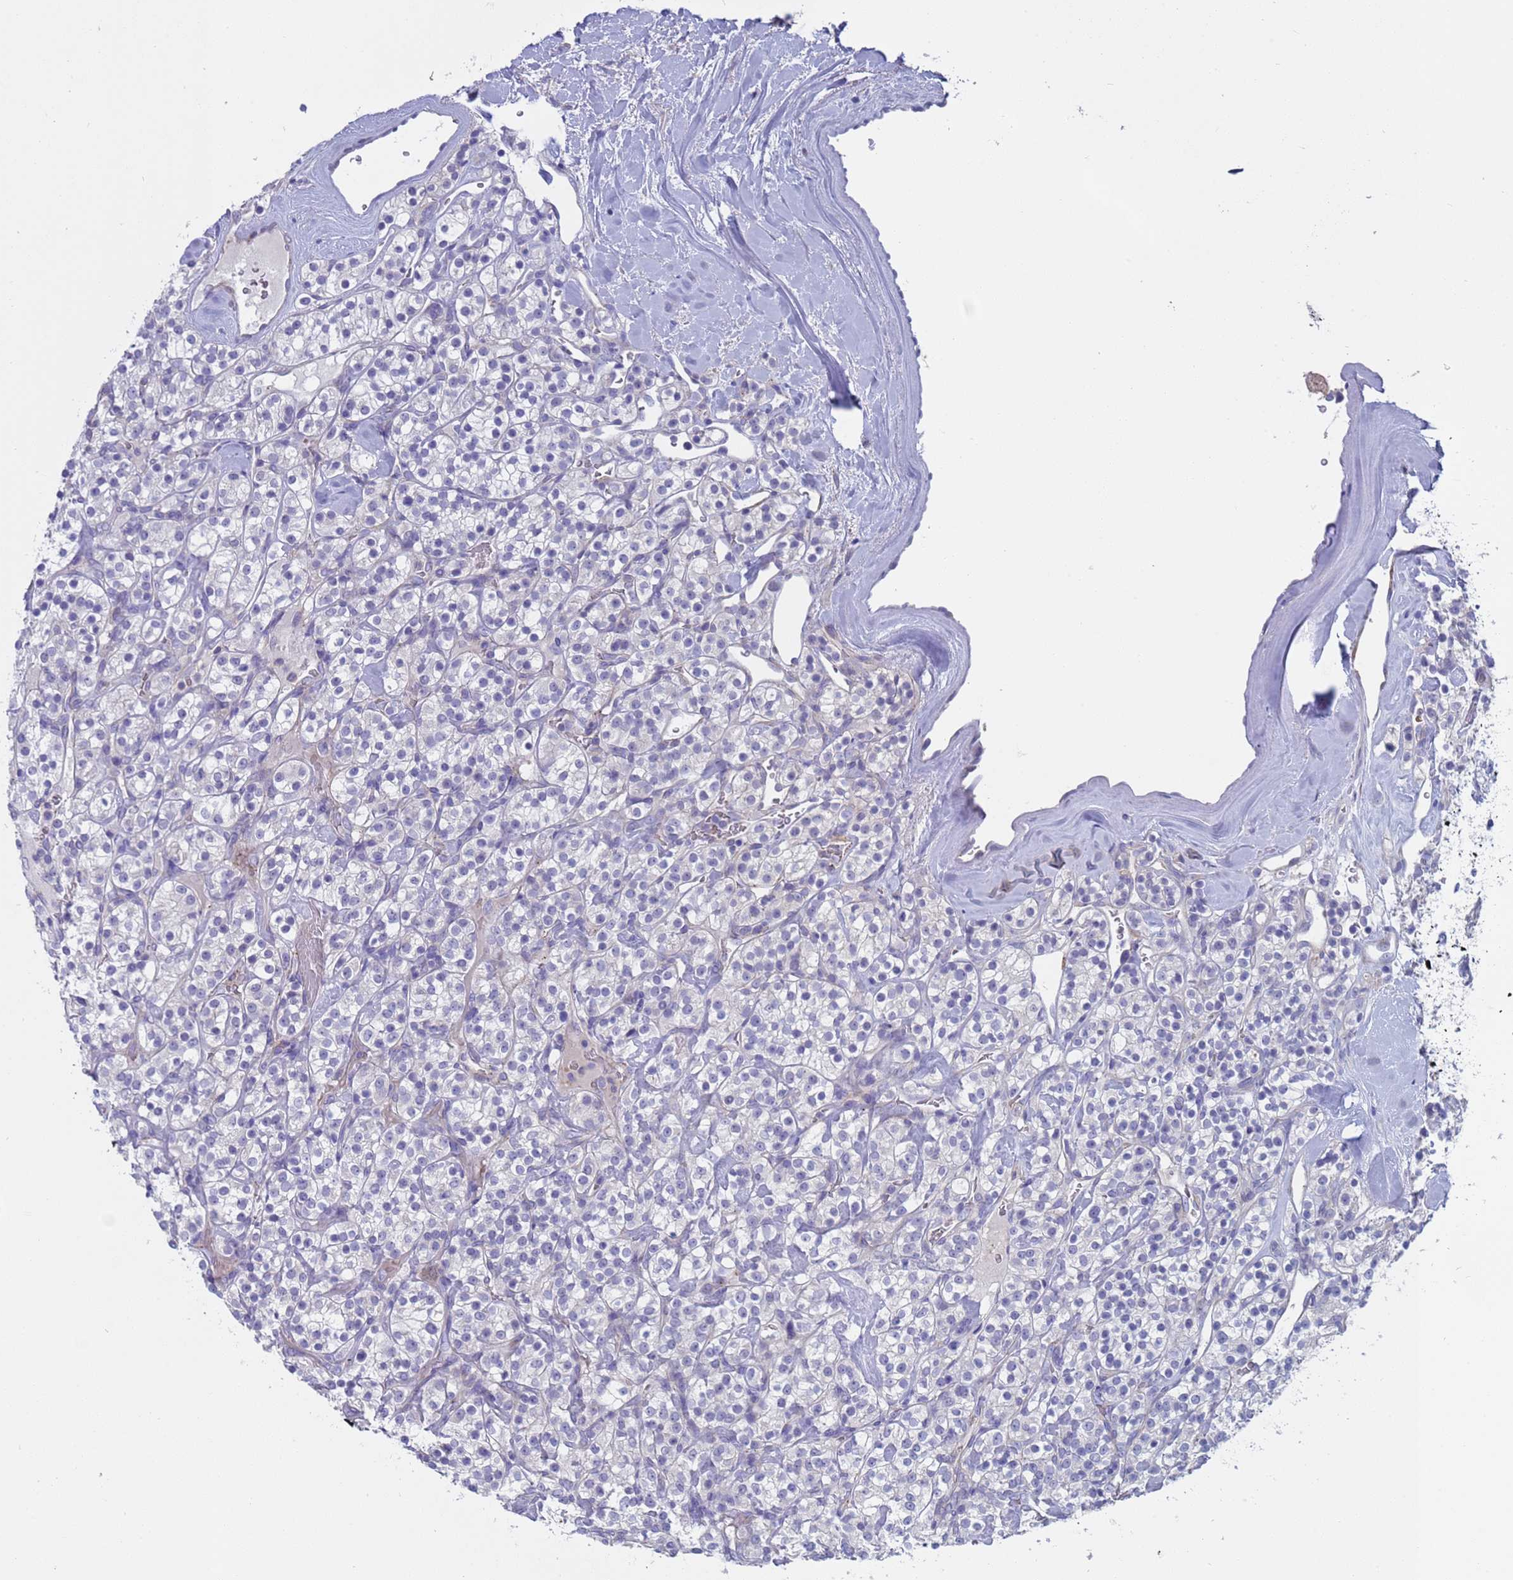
{"staining": {"intensity": "negative", "quantity": "none", "location": "none"}, "tissue": "renal cancer", "cell_type": "Tumor cells", "image_type": "cancer", "snomed": [{"axis": "morphology", "description": "Adenocarcinoma, NOS"}, {"axis": "topography", "description": "Kidney"}], "caption": "Immunohistochemical staining of human adenocarcinoma (renal) shows no significant expression in tumor cells.", "gene": "KBTBD3", "patient": {"sex": "male", "age": 77}}